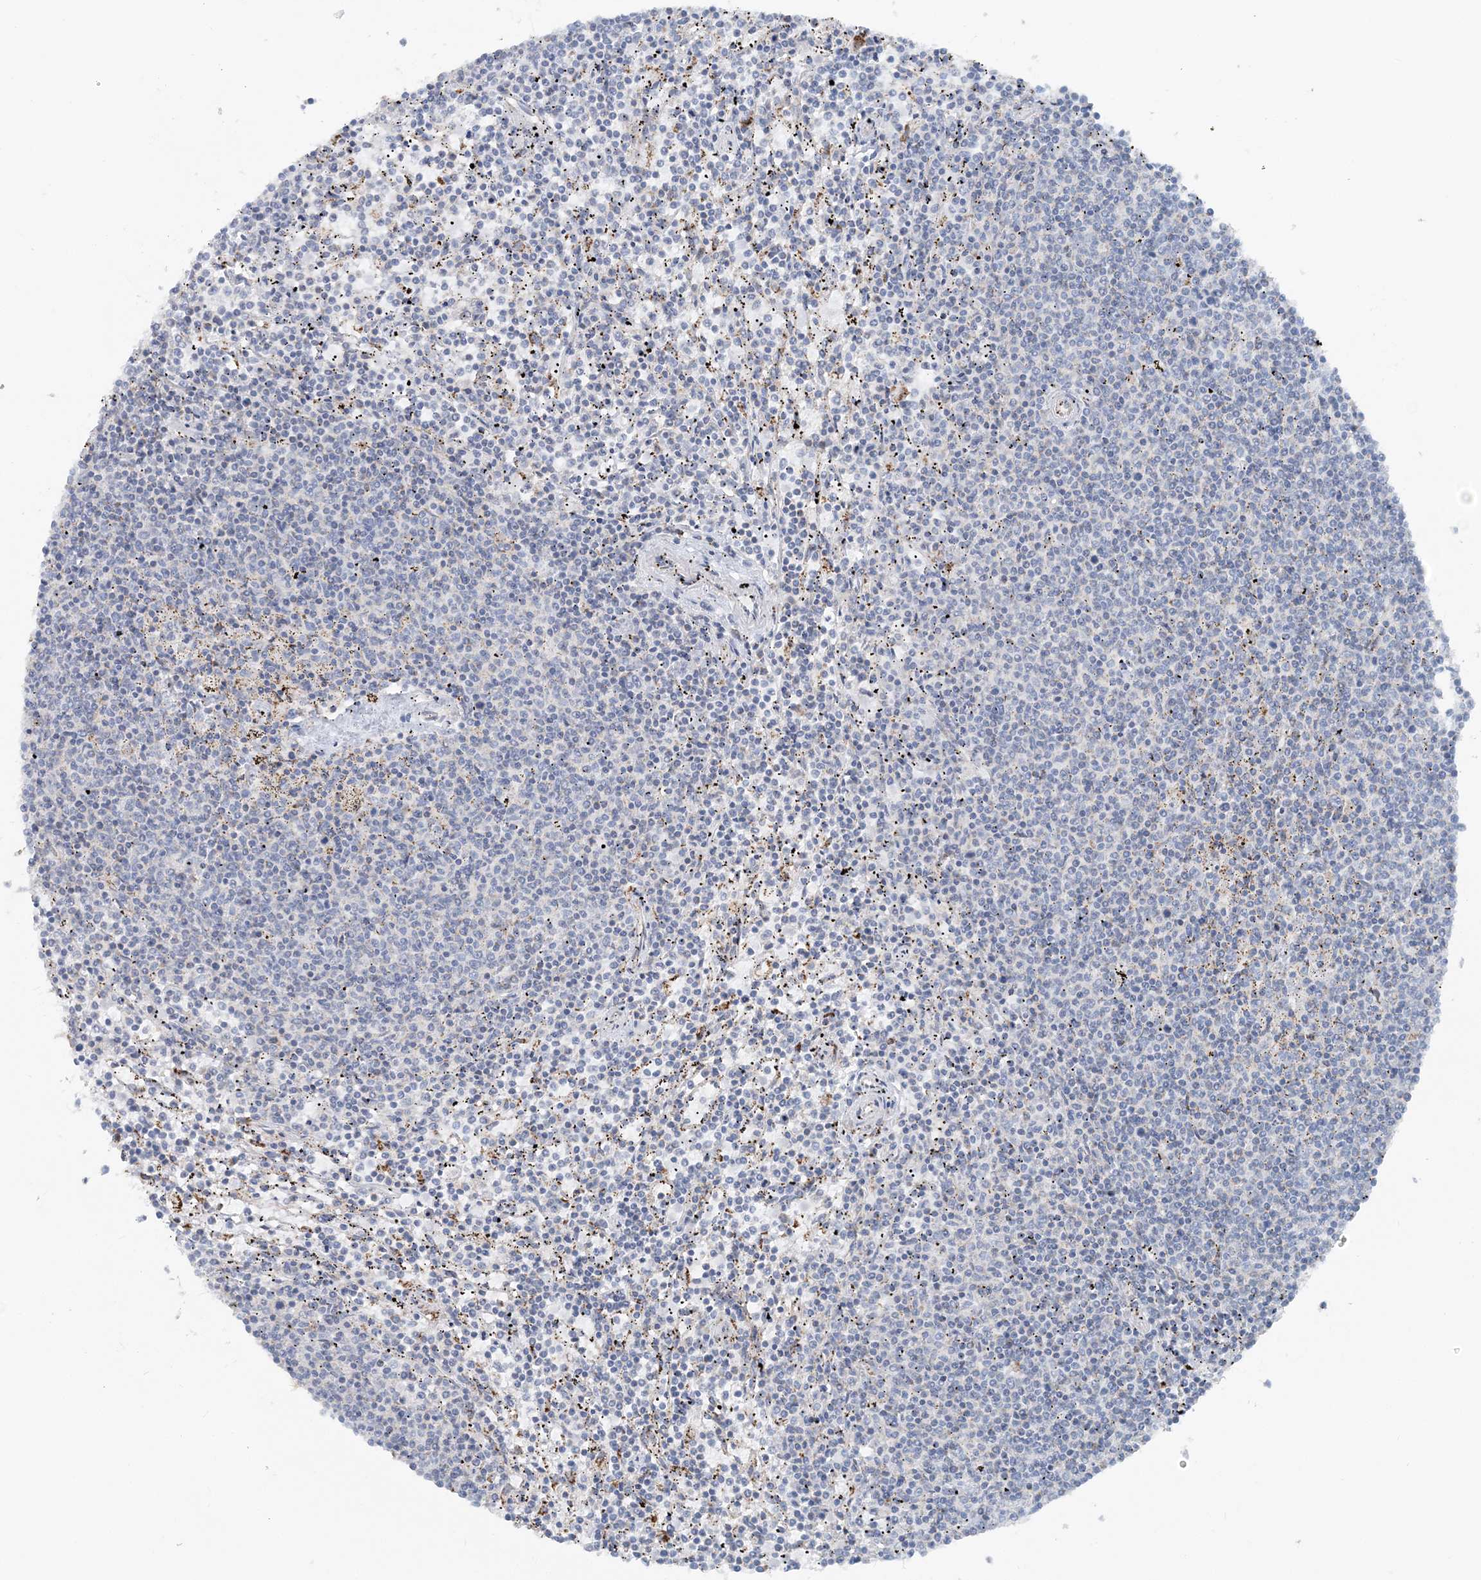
{"staining": {"intensity": "negative", "quantity": "none", "location": "none"}, "tissue": "lymphoma", "cell_type": "Tumor cells", "image_type": "cancer", "snomed": [{"axis": "morphology", "description": "Malignant lymphoma, non-Hodgkin's type, Low grade"}, {"axis": "topography", "description": "Spleen"}], "caption": "Immunohistochemistry image of human malignant lymphoma, non-Hodgkin's type (low-grade) stained for a protein (brown), which demonstrates no expression in tumor cells.", "gene": "PCCB", "patient": {"sex": "female", "age": 50}}